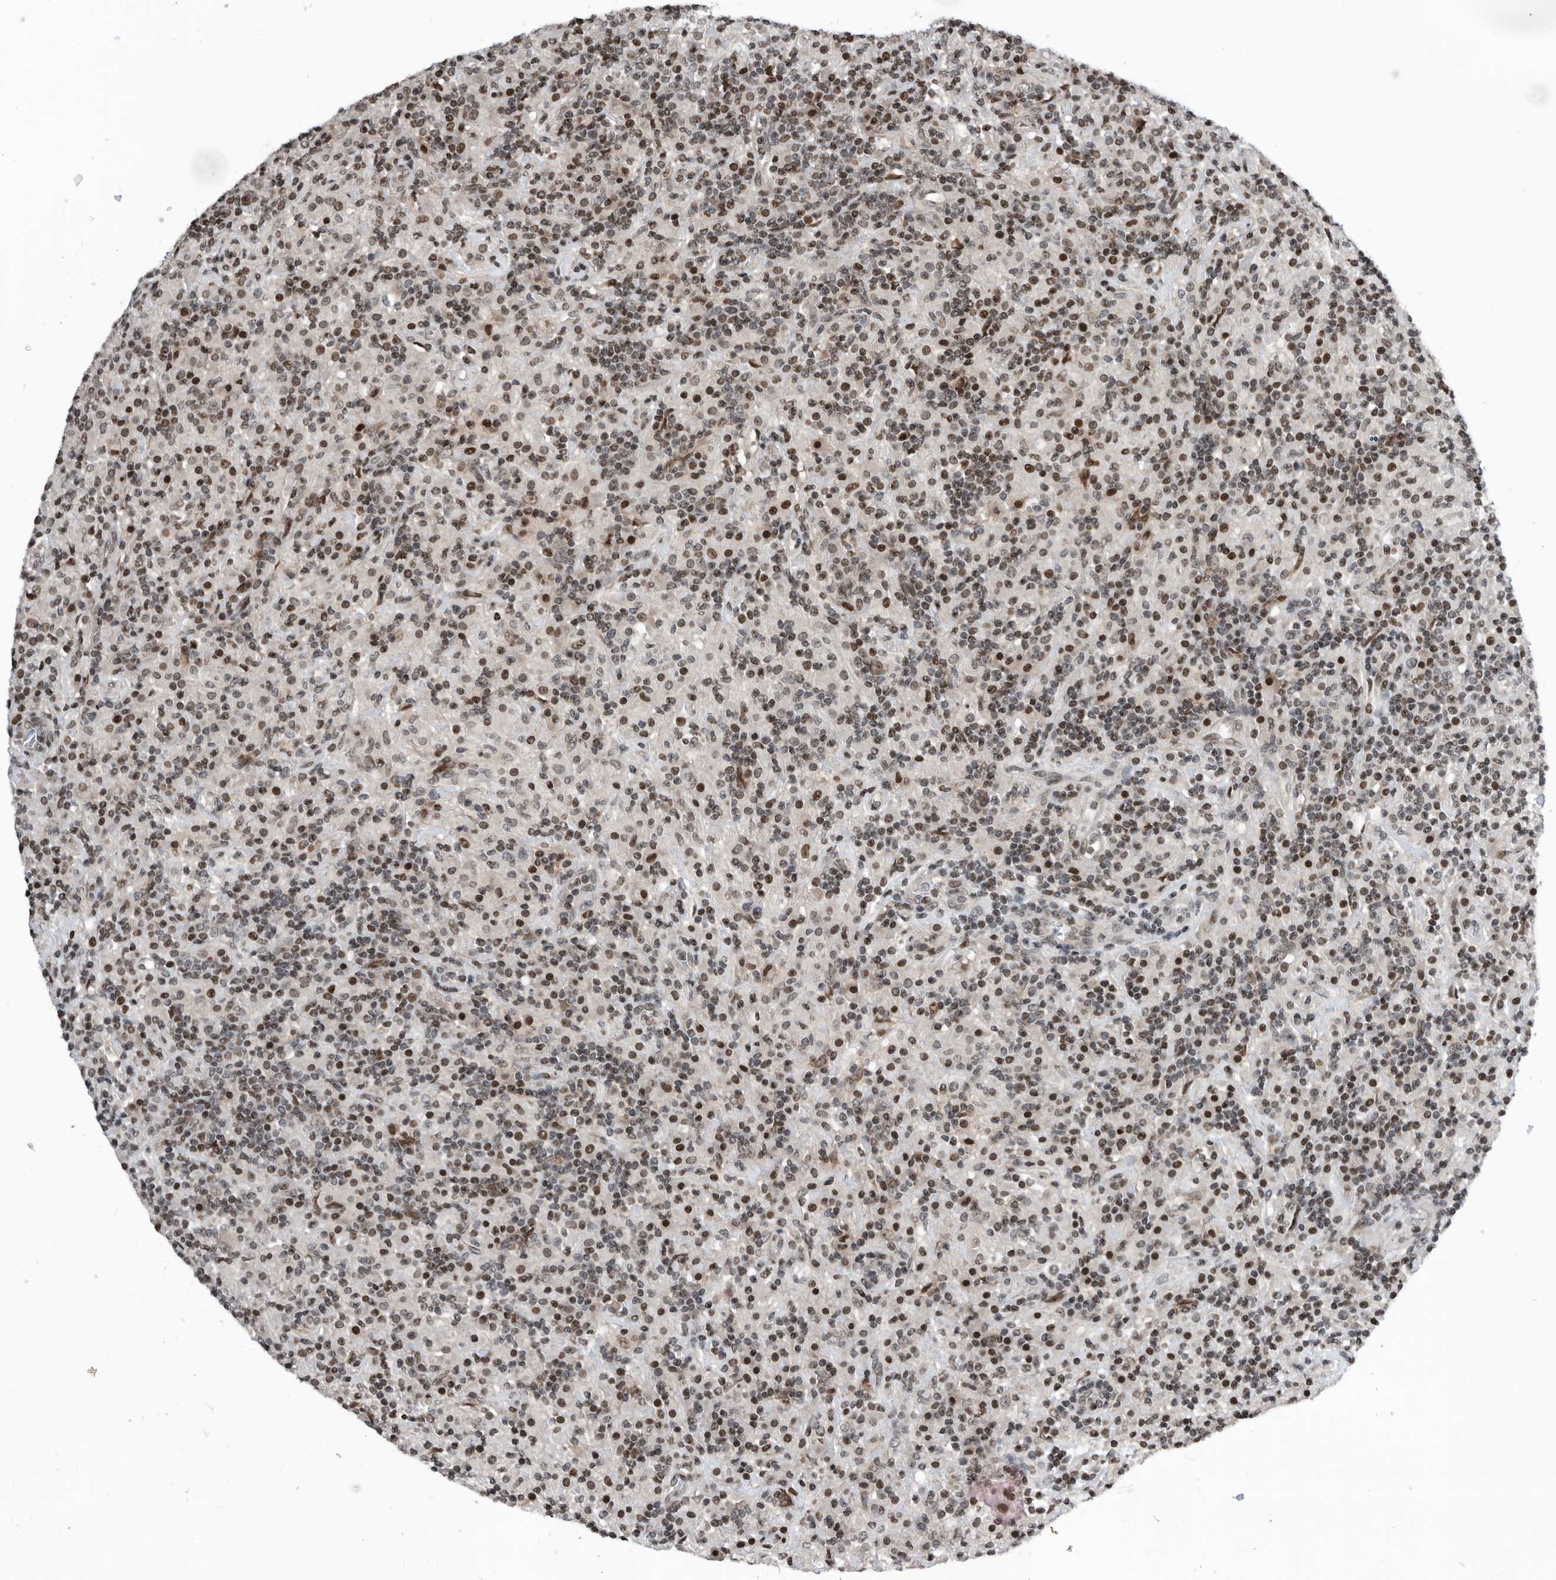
{"staining": {"intensity": "weak", "quantity": "25%-75%", "location": "nuclear"}, "tissue": "lymphoma", "cell_type": "Tumor cells", "image_type": "cancer", "snomed": [{"axis": "morphology", "description": "Hodgkin's disease, NOS"}, {"axis": "topography", "description": "Lymph node"}], "caption": "Weak nuclear protein staining is appreciated in approximately 25%-75% of tumor cells in lymphoma.", "gene": "SNRNP48", "patient": {"sex": "male", "age": 70}}